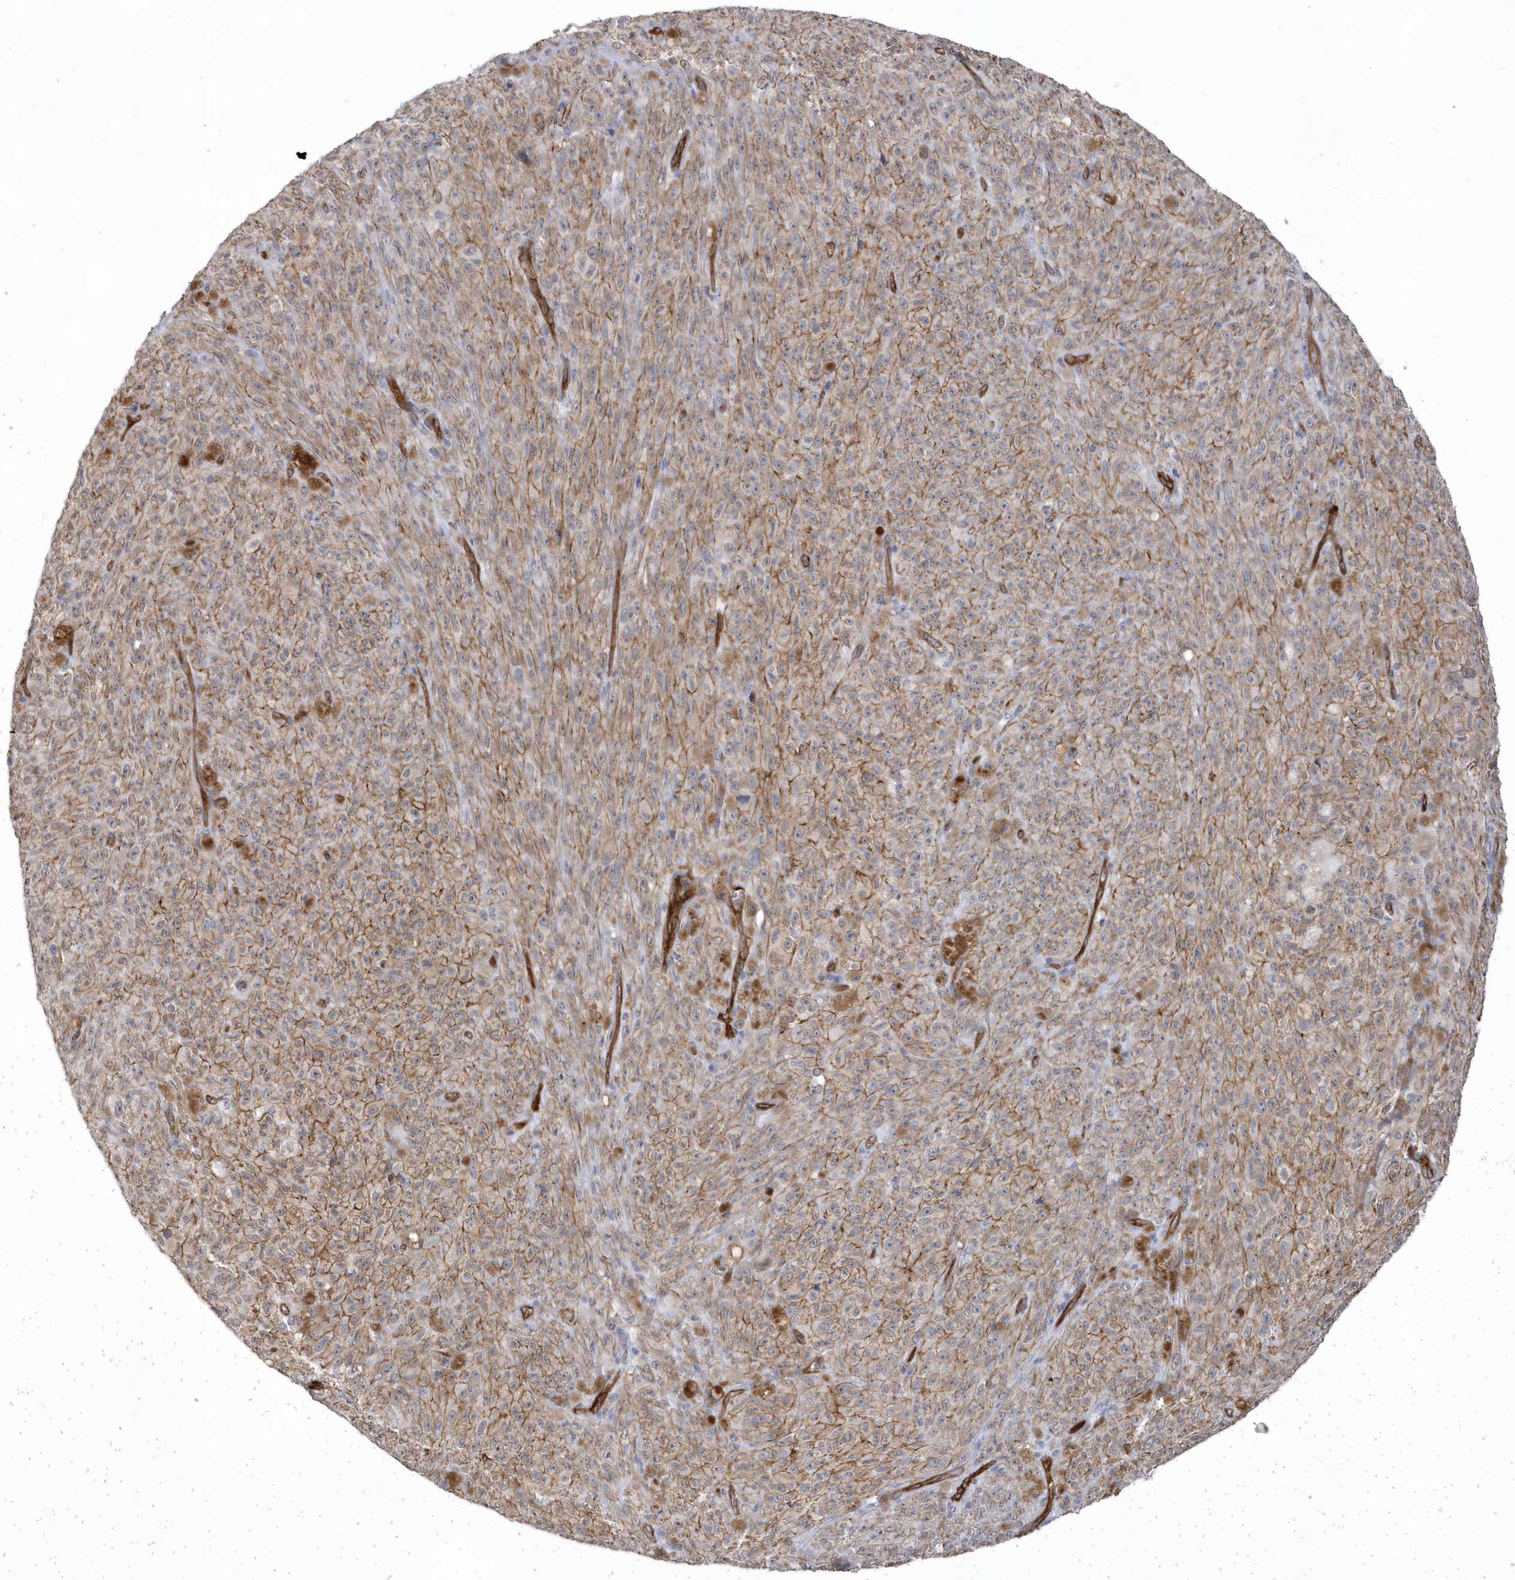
{"staining": {"intensity": "moderate", "quantity": ">75%", "location": "cytoplasmic/membranous"}, "tissue": "melanoma", "cell_type": "Tumor cells", "image_type": "cancer", "snomed": [{"axis": "morphology", "description": "Malignant melanoma, NOS"}, {"axis": "topography", "description": "Skin"}], "caption": "Moderate cytoplasmic/membranous protein expression is present in about >75% of tumor cells in malignant melanoma. (brown staining indicates protein expression, while blue staining denotes nuclei).", "gene": "RAI14", "patient": {"sex": "female", "age": 82}}